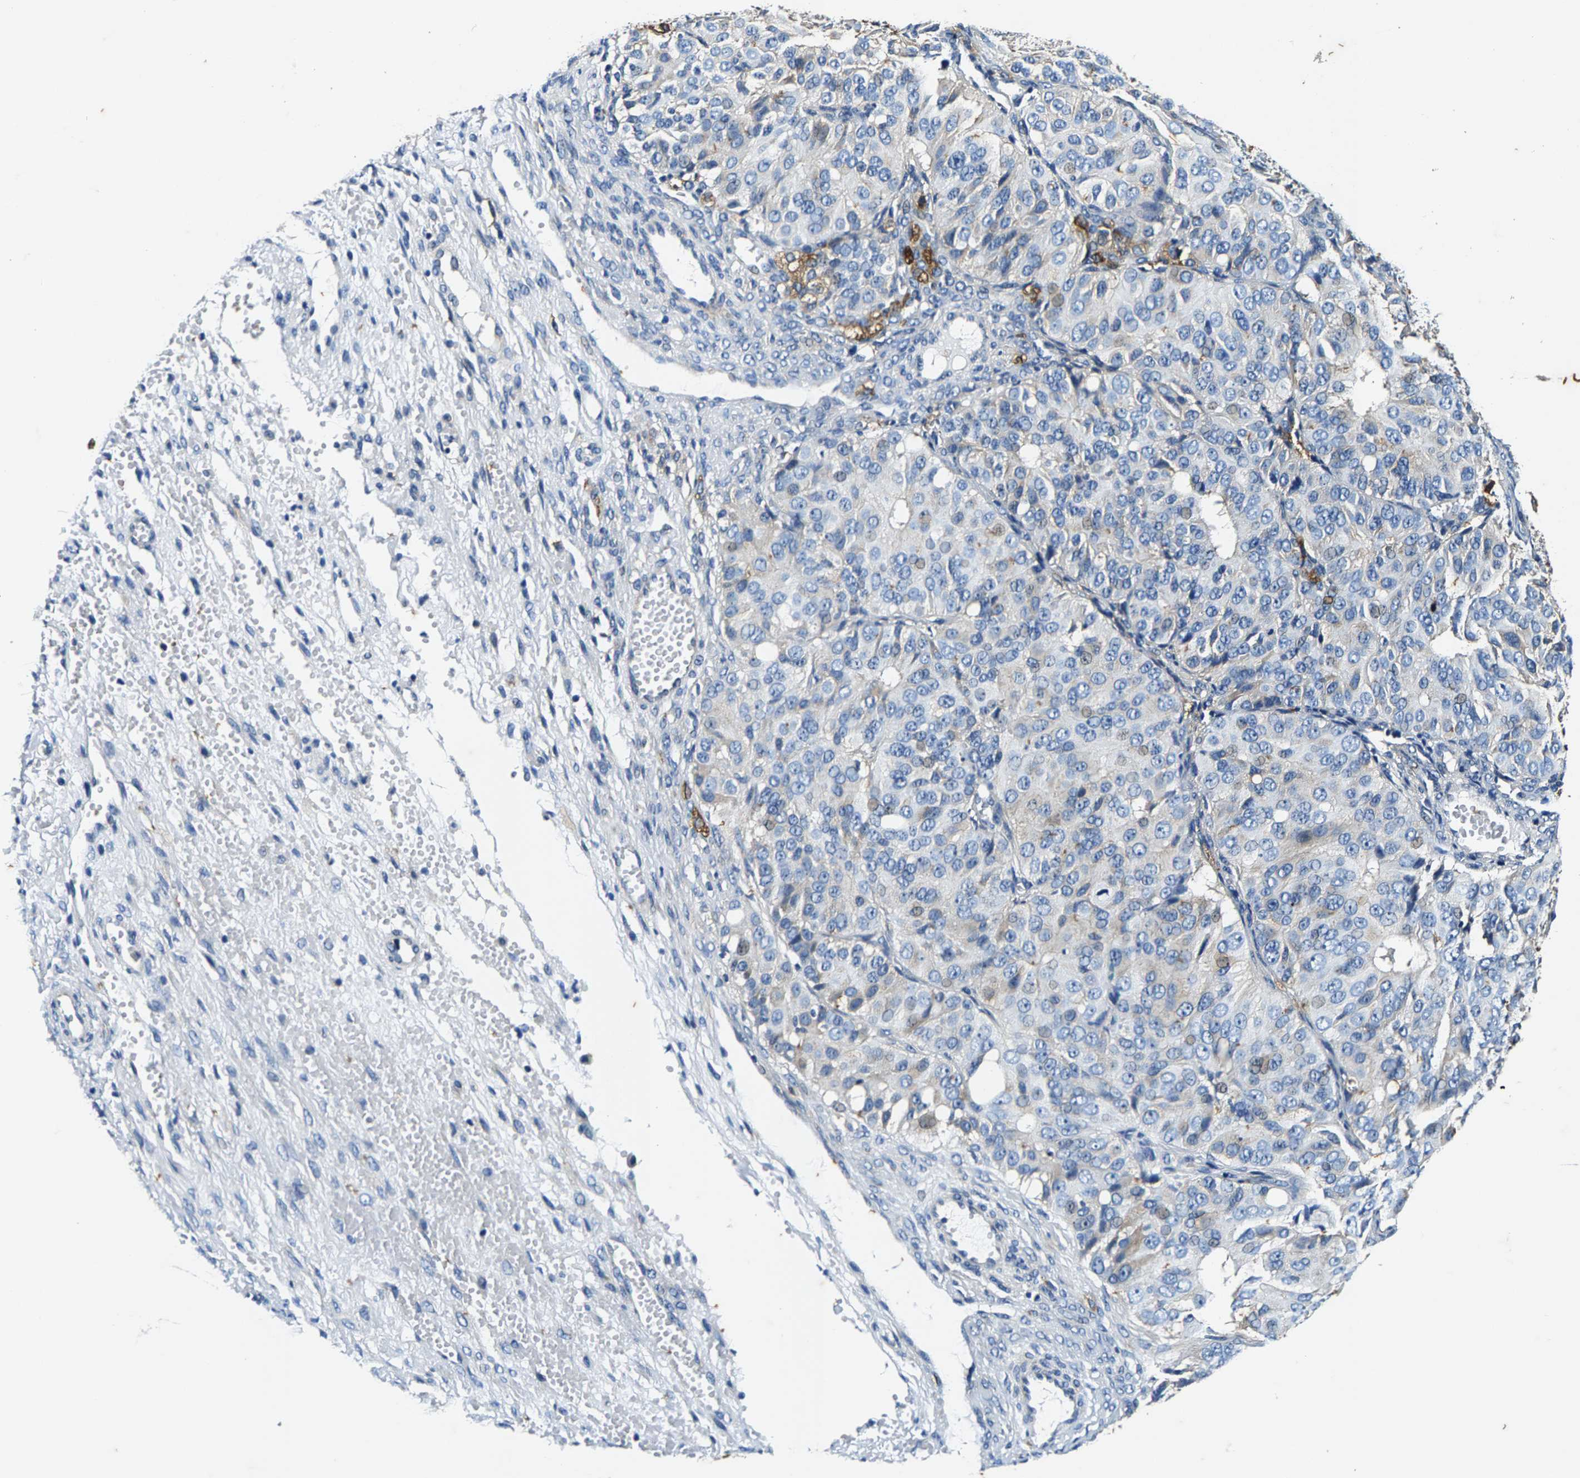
{"staining": {"intensity": "negative", "quantity": "none", "location": "none"}, "tissue": "ovarian cancer", "cell_type": "Tumor cells", "image_type": "cancer", "snomed": [{"axis": "morphology", "description": "Carcinoma, endometroid"}, {"axis": "topography", "description": "Ovary"}], "caption": "DAB immunohistochemical staining of human endometroid carcinoma (ovarian) exhibits no significant positivity in tumor cells.", "gene": "PI4KB", "patient": {"sex": "female", "age": 51}}